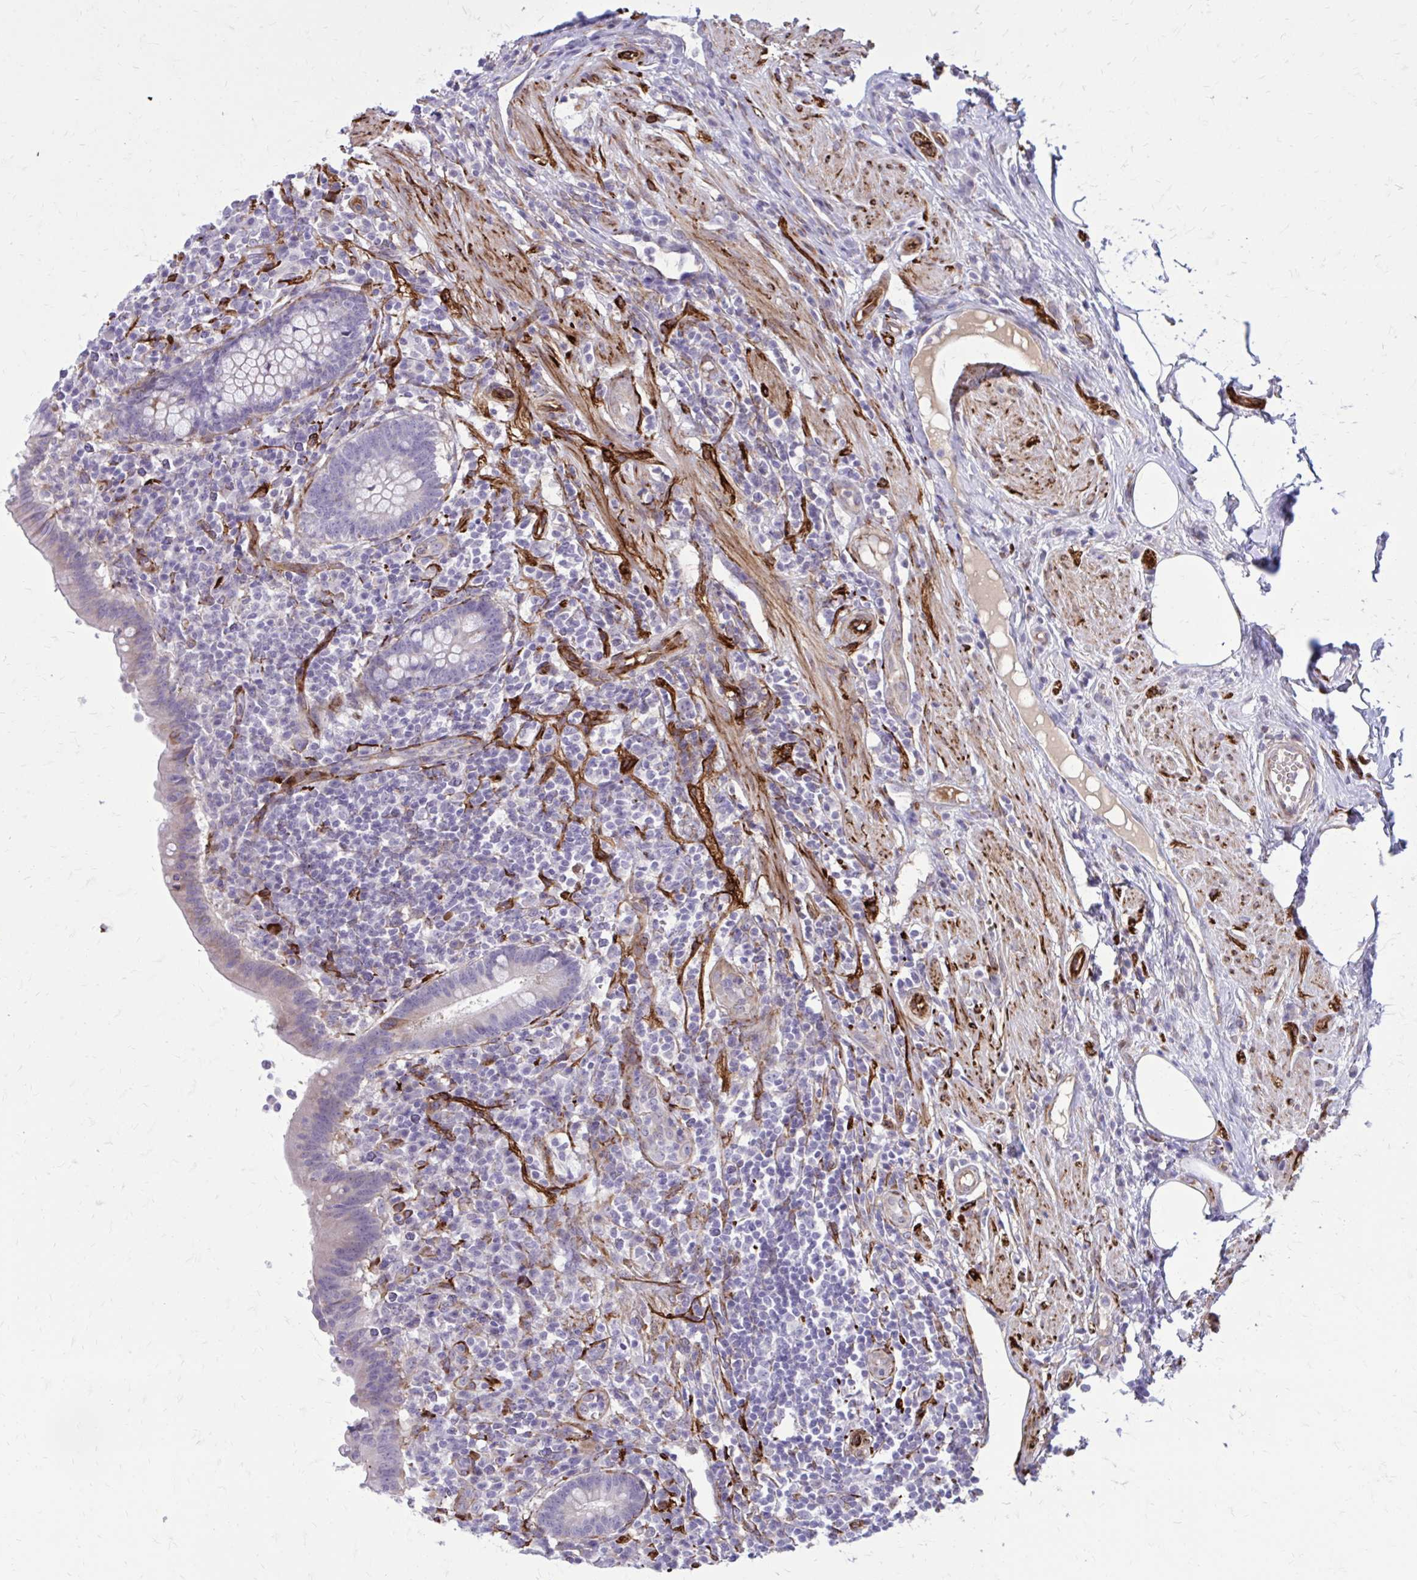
{"staining": {"intensity": "weak", "quantity": "25%-75%", "location": "cytoplasmic/membranous"}, "tissue": "appendix", "cell_type": "Glandular cells", "image_type": "normal", "snomed": [{"axis": "morphology", "description": "Normal tissue, NOS"}, {"axis": "topography", "description": "Appendix"}], "caption": "A low amount of weak cytoplasmic/membranous staining is seen in about 25%-75% of glandular cells in benign appendix.", "gene": "BEND5", "patient": {"sex": "female", "age": 56}}